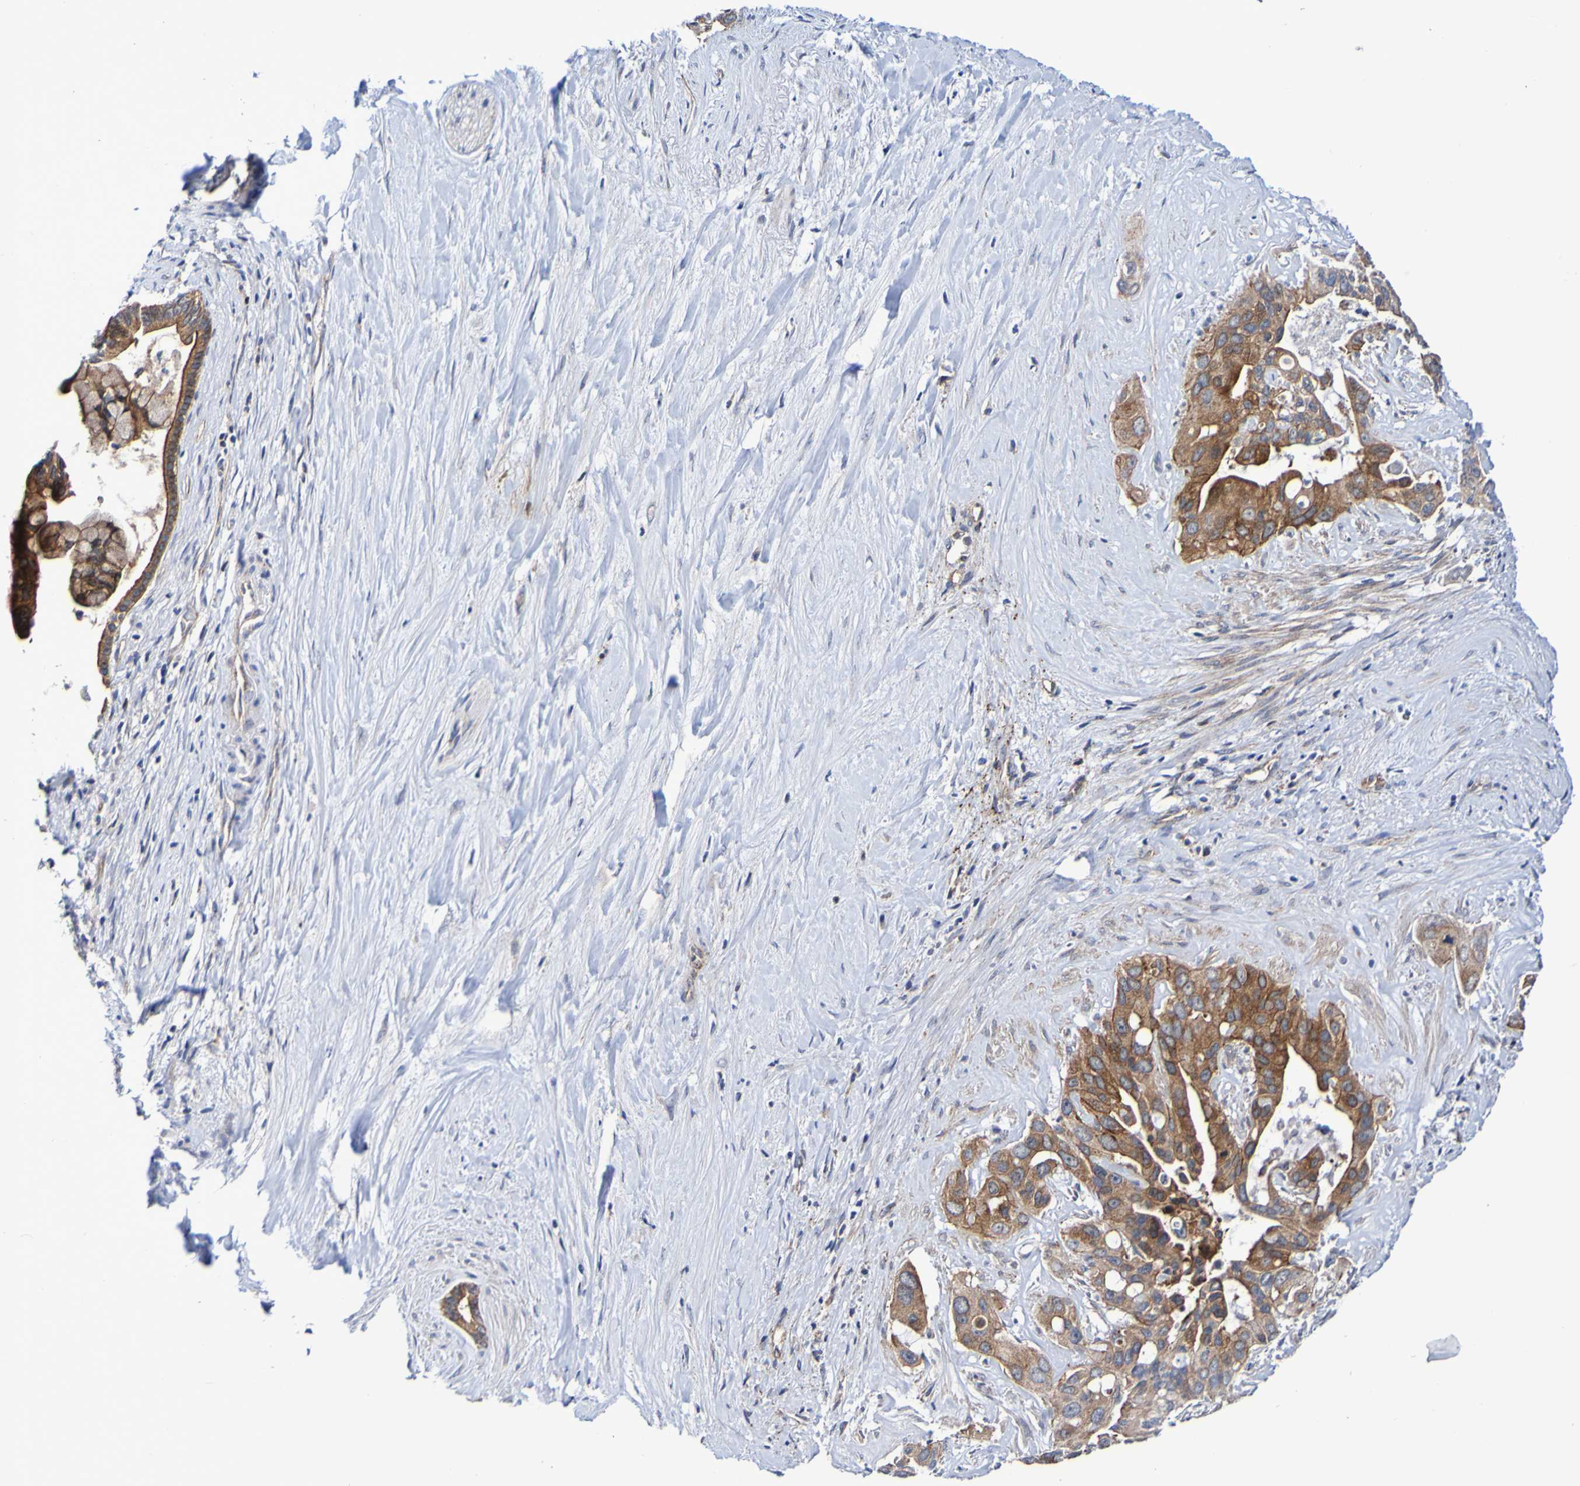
{"staining": {"intensity": "moderate", "quantity": ">75%", "location": "cytoplasmic/membranous"}, "tissue": "liver cancer", "cell_type": "Tumor cells", "image_type": "cancer", "snomed": [{"axis": "morphology", "description": "Cholangiocarcinoma"}, {"axis": "topography", "description": "Liver"}], "caption": "Cholangiocarcinoma (liver) was stained to show a protein in brown. There is medium levels of moderate cytoplasmic/membranous staining in approximately >75% of tumor cells.", "gene": "GJB1", "patient": {"sex": "female", "age": 65}}